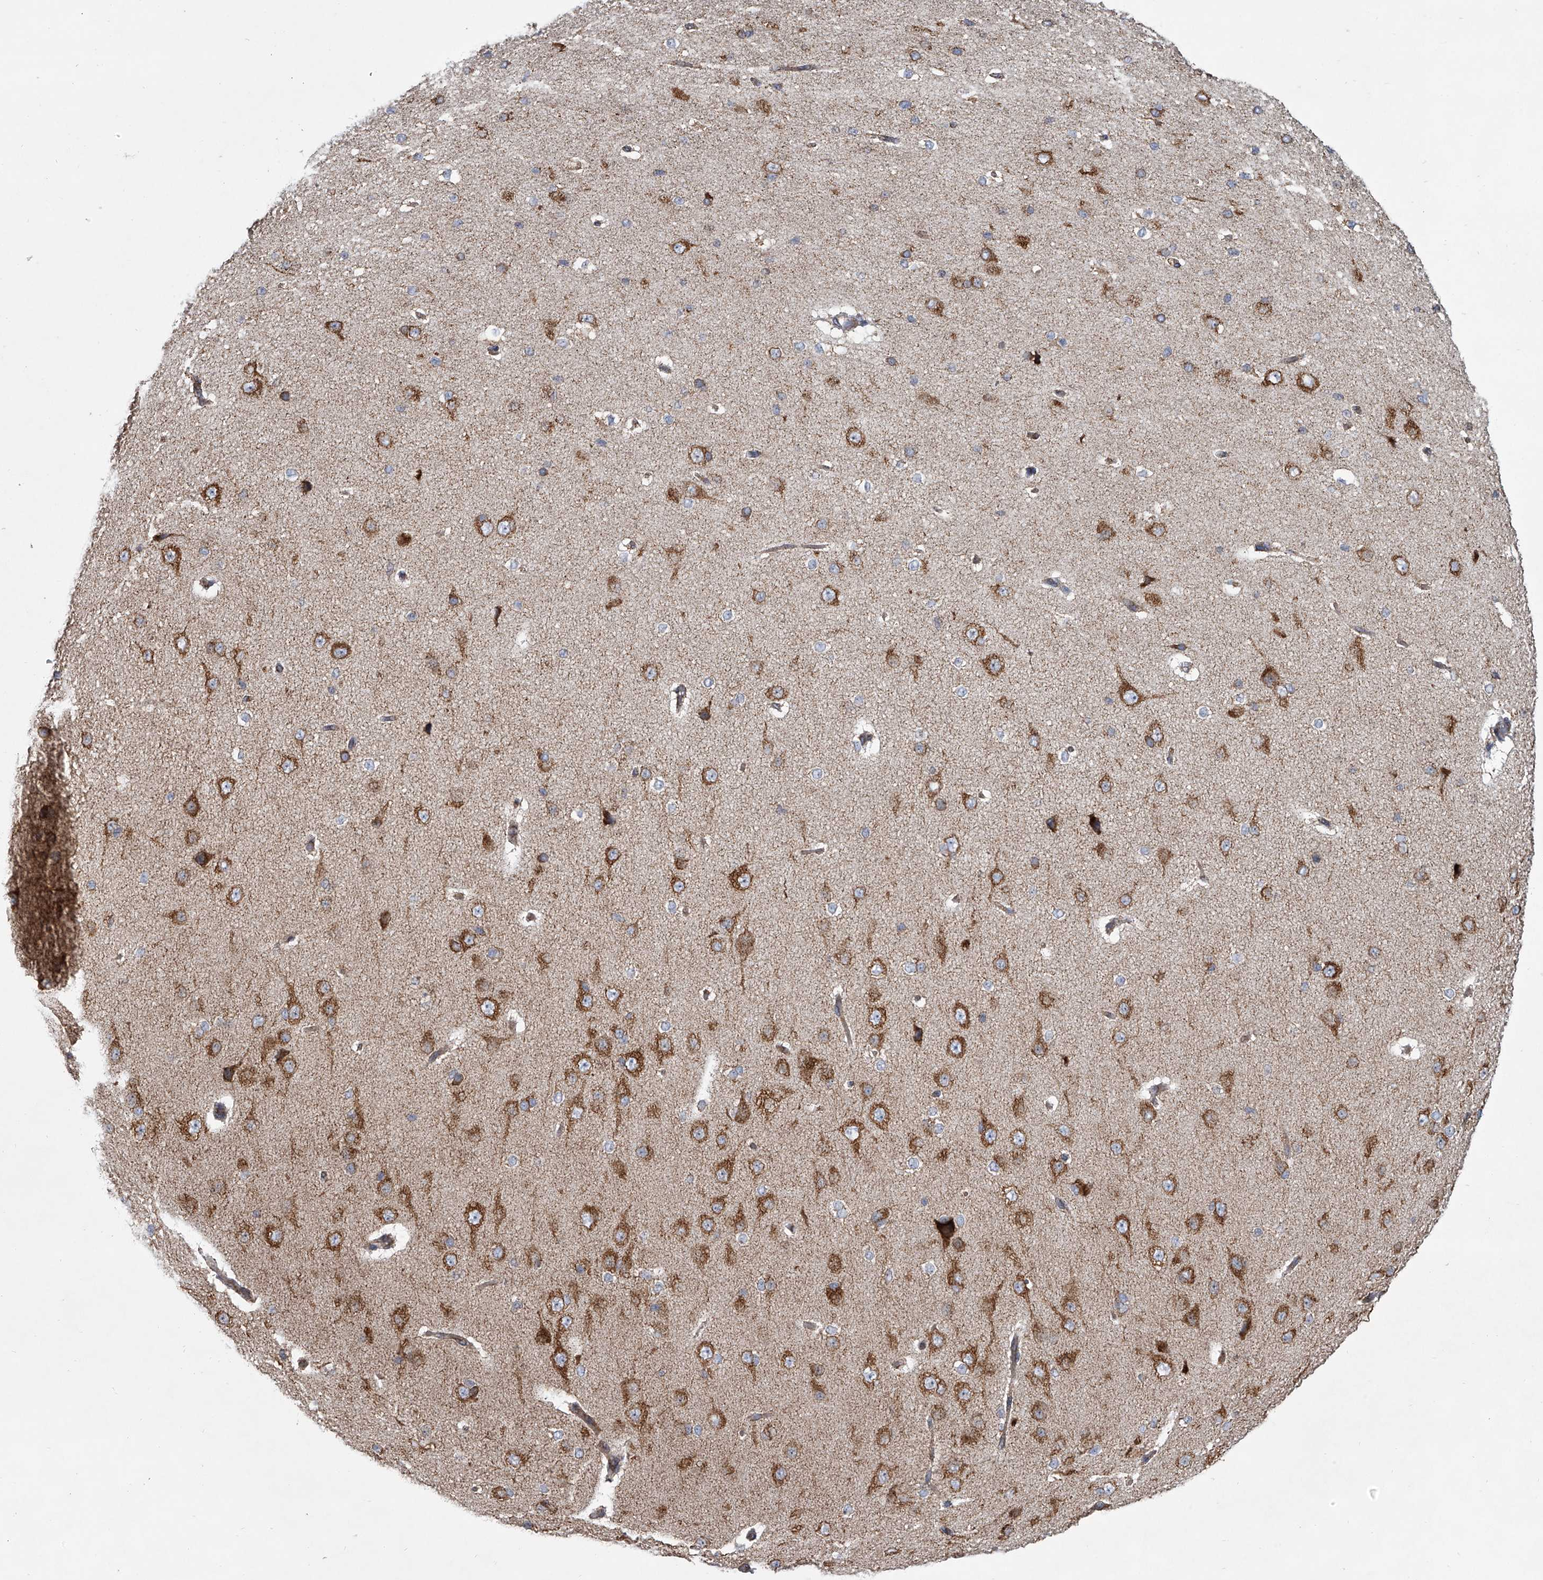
{"staining": {"intensity": "moderate", "quantity": ">75%", "location": "cytoplasmic/membranous"}, "tissue": "cerebral cortex", "cell_type": "Endothelial cells", "image_type": "normal", "snomed": [{"axis": "morphology", "description": "Normal tissue, NOS"}, {"axis": "morphology", "description": "Developmental malformation"}, {"axis": "topography", "description": "Cerebral cortex"}], "caption": "A micrograph showing moderate cytoplasmic/membranous positivity in about >75% of endothelial cells in benign cerebral cortex, as visualized by brown immunohistochemical staining.", "gene": "ZC3H15", "patient": {"sex": "female", "age": 30}}